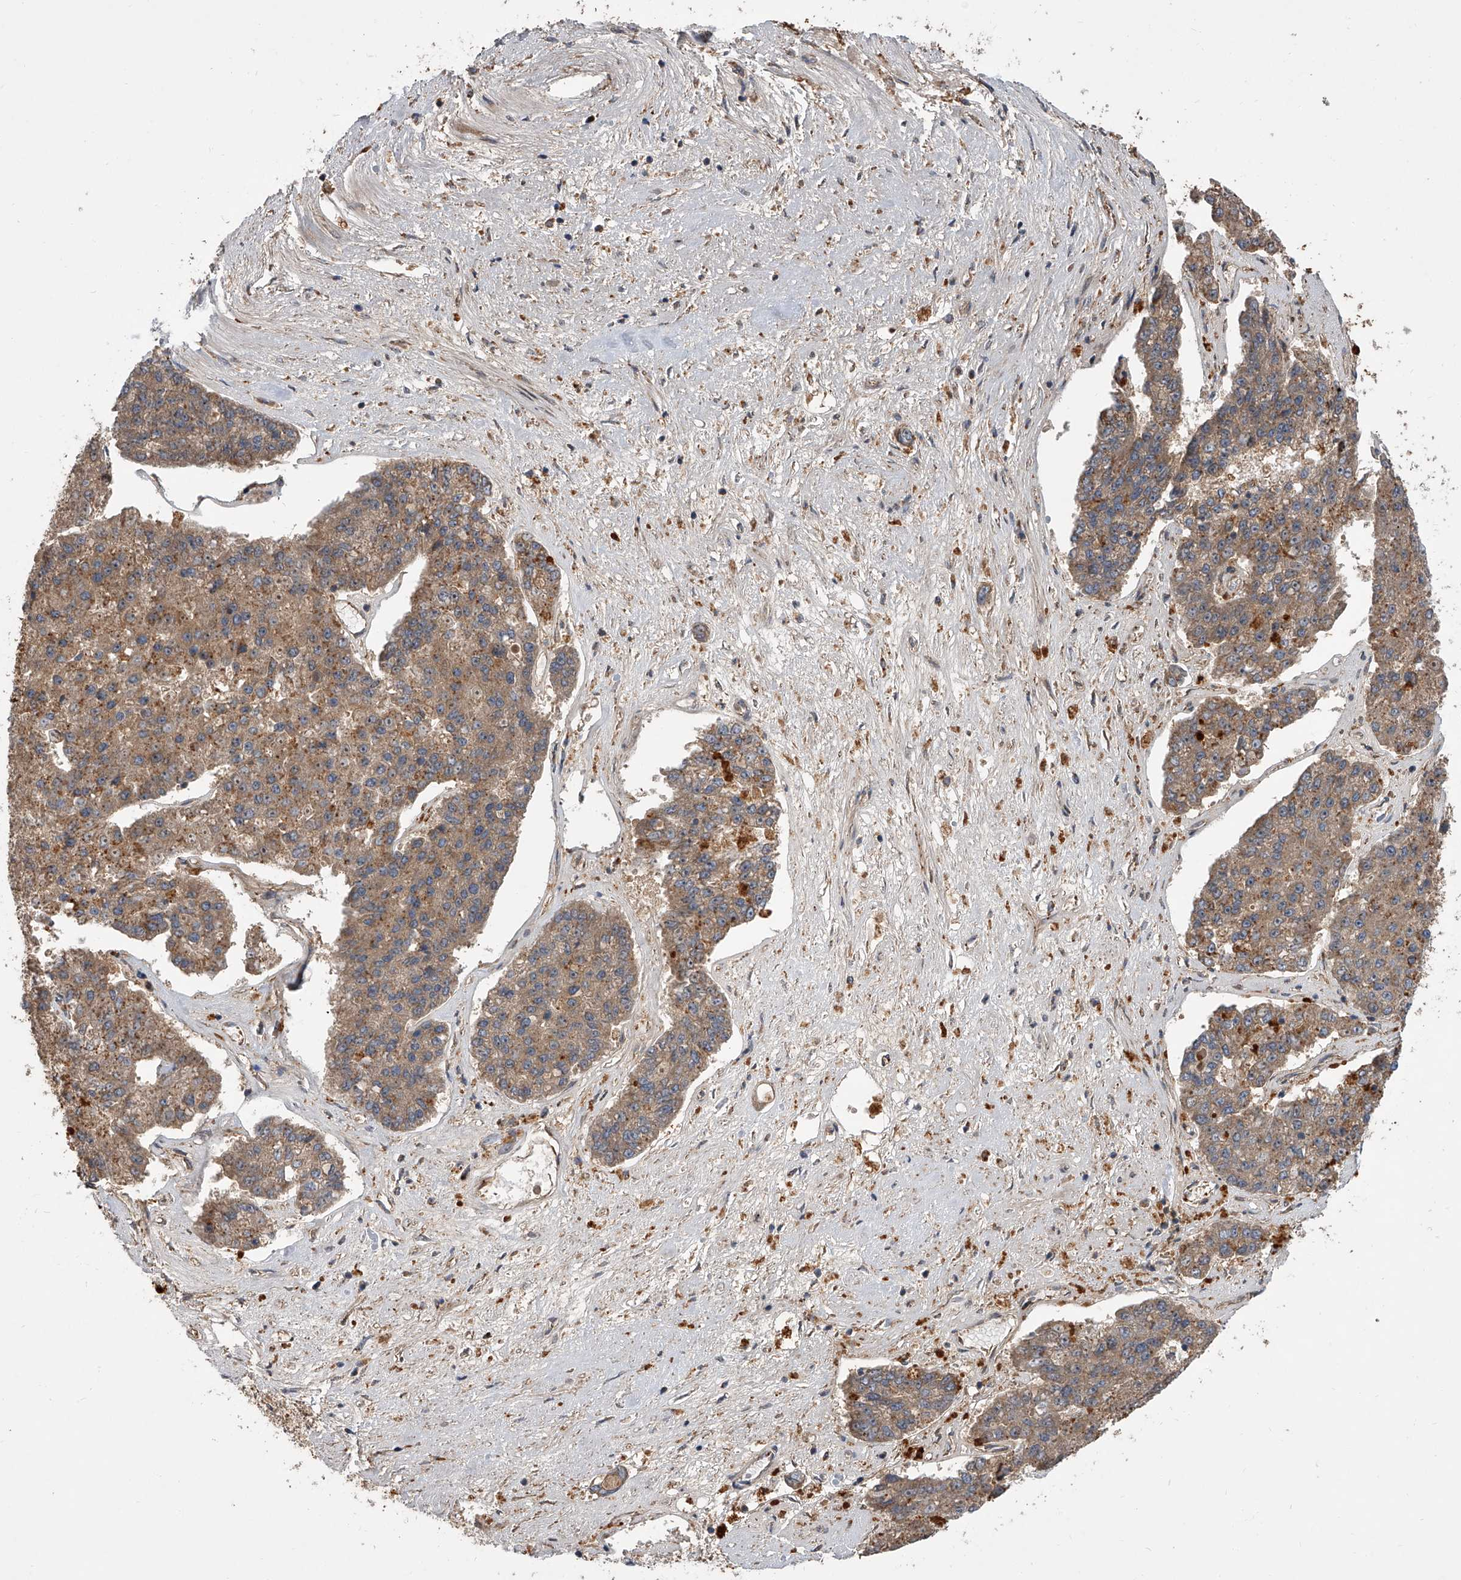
{"staining": {"intensity": "moderate", "quantity": ">75%", "location": "cytoplasmic/membranous"}, "tissue": "pancreatic cancer", "cell_type": "Tumor cells", "image_type": "cancer", "snomed": [{"axis": "morphology", "description": "Adenocarcinoma, NOS"}, {"axis": "topography", "description": "Pancreas"}], "caption": "Adenocarcinoma (pancreatic) was stained to show a protein in brown. There is medium levels of moderate cytoplasmic/membranous expression in about >75% of tumor cells.", "gene": "USP47", "patient": {"sex": "male", "age": 50}}